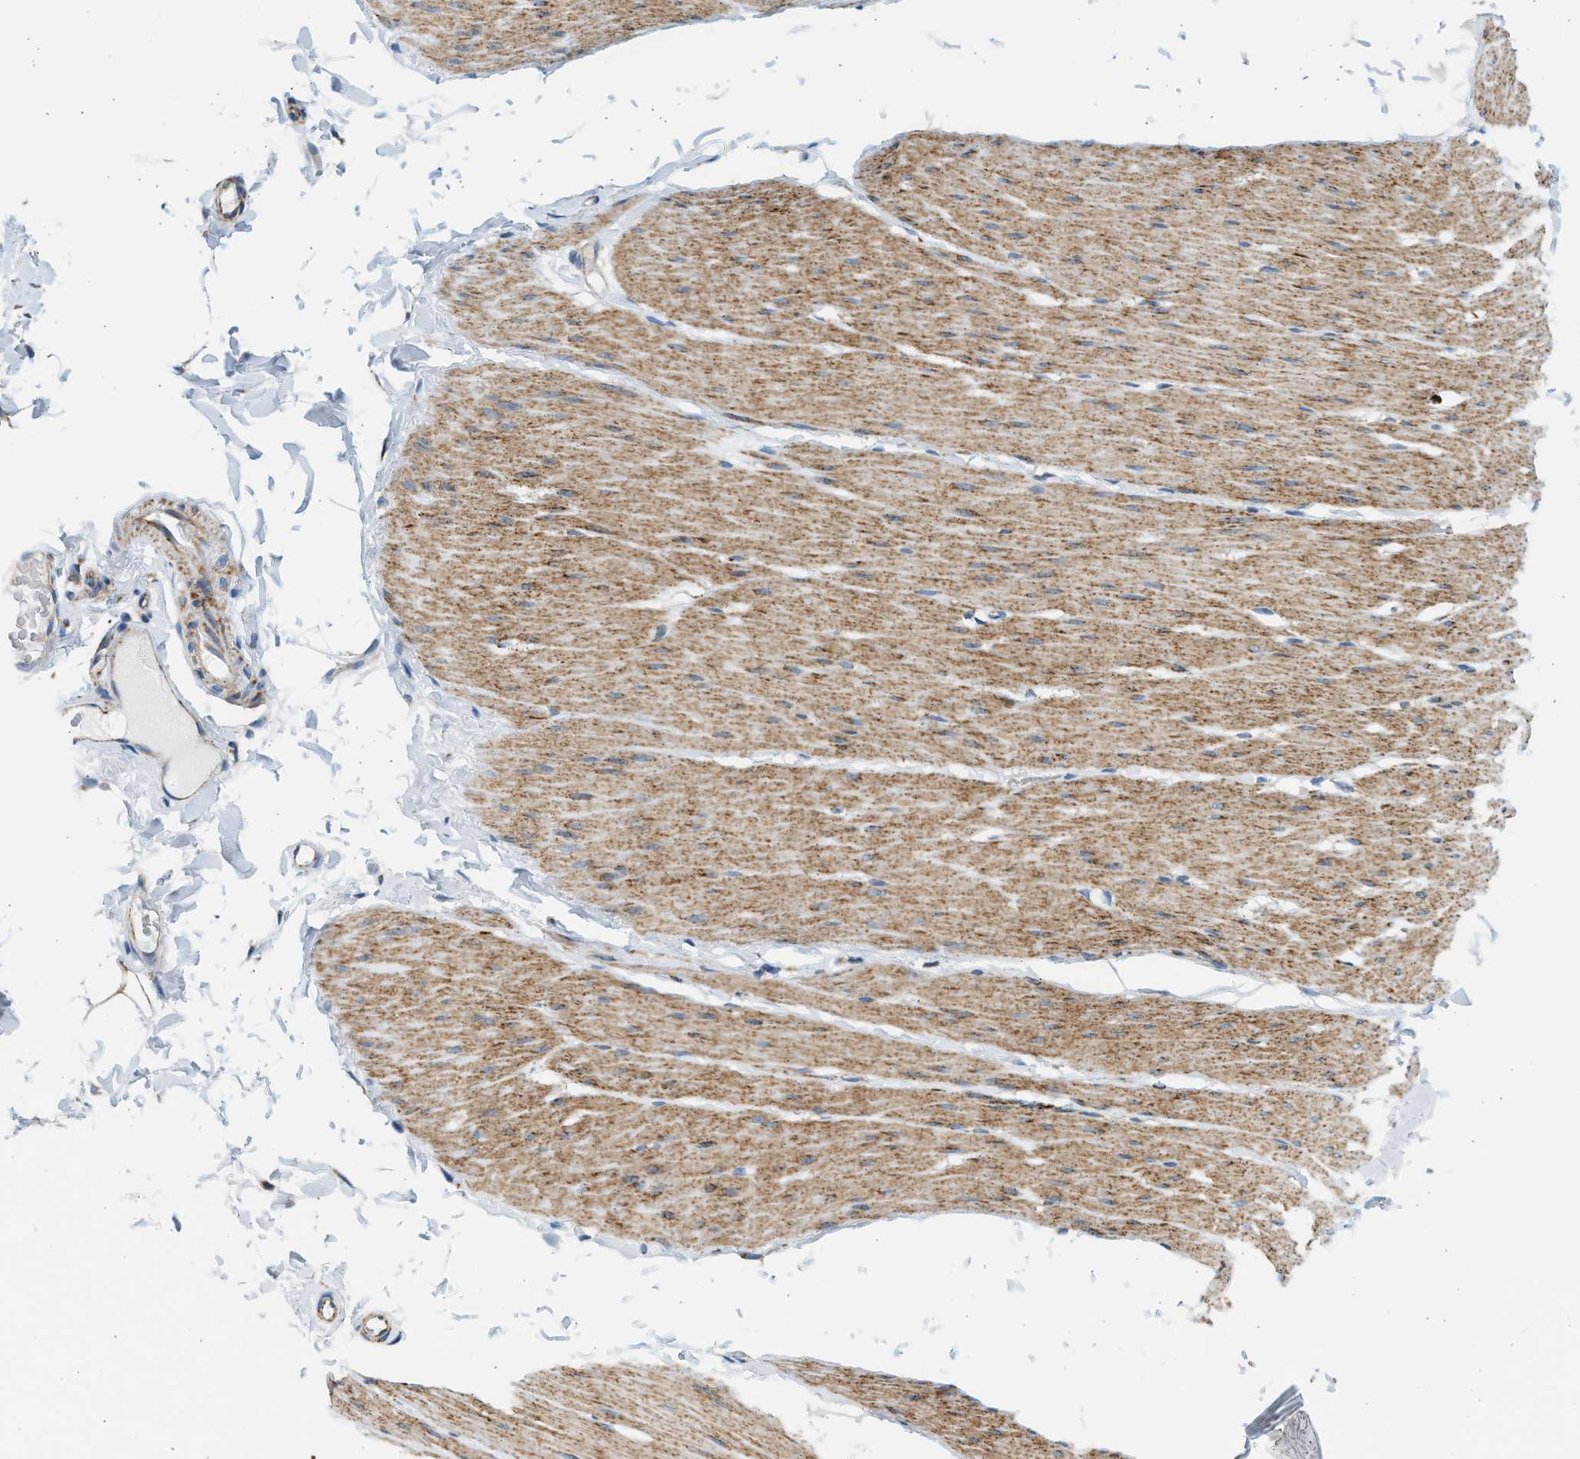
{"staining": {"intensity": "moderate", "quantity": ">75%", "location": "cytoplasmic/membranous"}, "tissue": "smooth muscle", "cell_type": "Smooth muscle cells", "image_type": "normal", "snomed": [{"axis": "morphology", "description": "Normal tissue, NOS"}, {"axis": "topography", "description": "Smooth muscle"}, {"axis": "topography", "description": "Colon"}], "caption": "Protein staining of benign smooth muscle demonstrates moderate cytoplasmic/membranous positivity in approximately >75% of smooth muscle cells. The staining was performed using DAB (3,3'-diaminobenzidine) to visualize the protein expression in brown, while the nuclei were stained in blue with hematoxylin (Magnification: 20x).", "gene": "KCNMB3", "patient": {"sex": "male", "age": 67}}